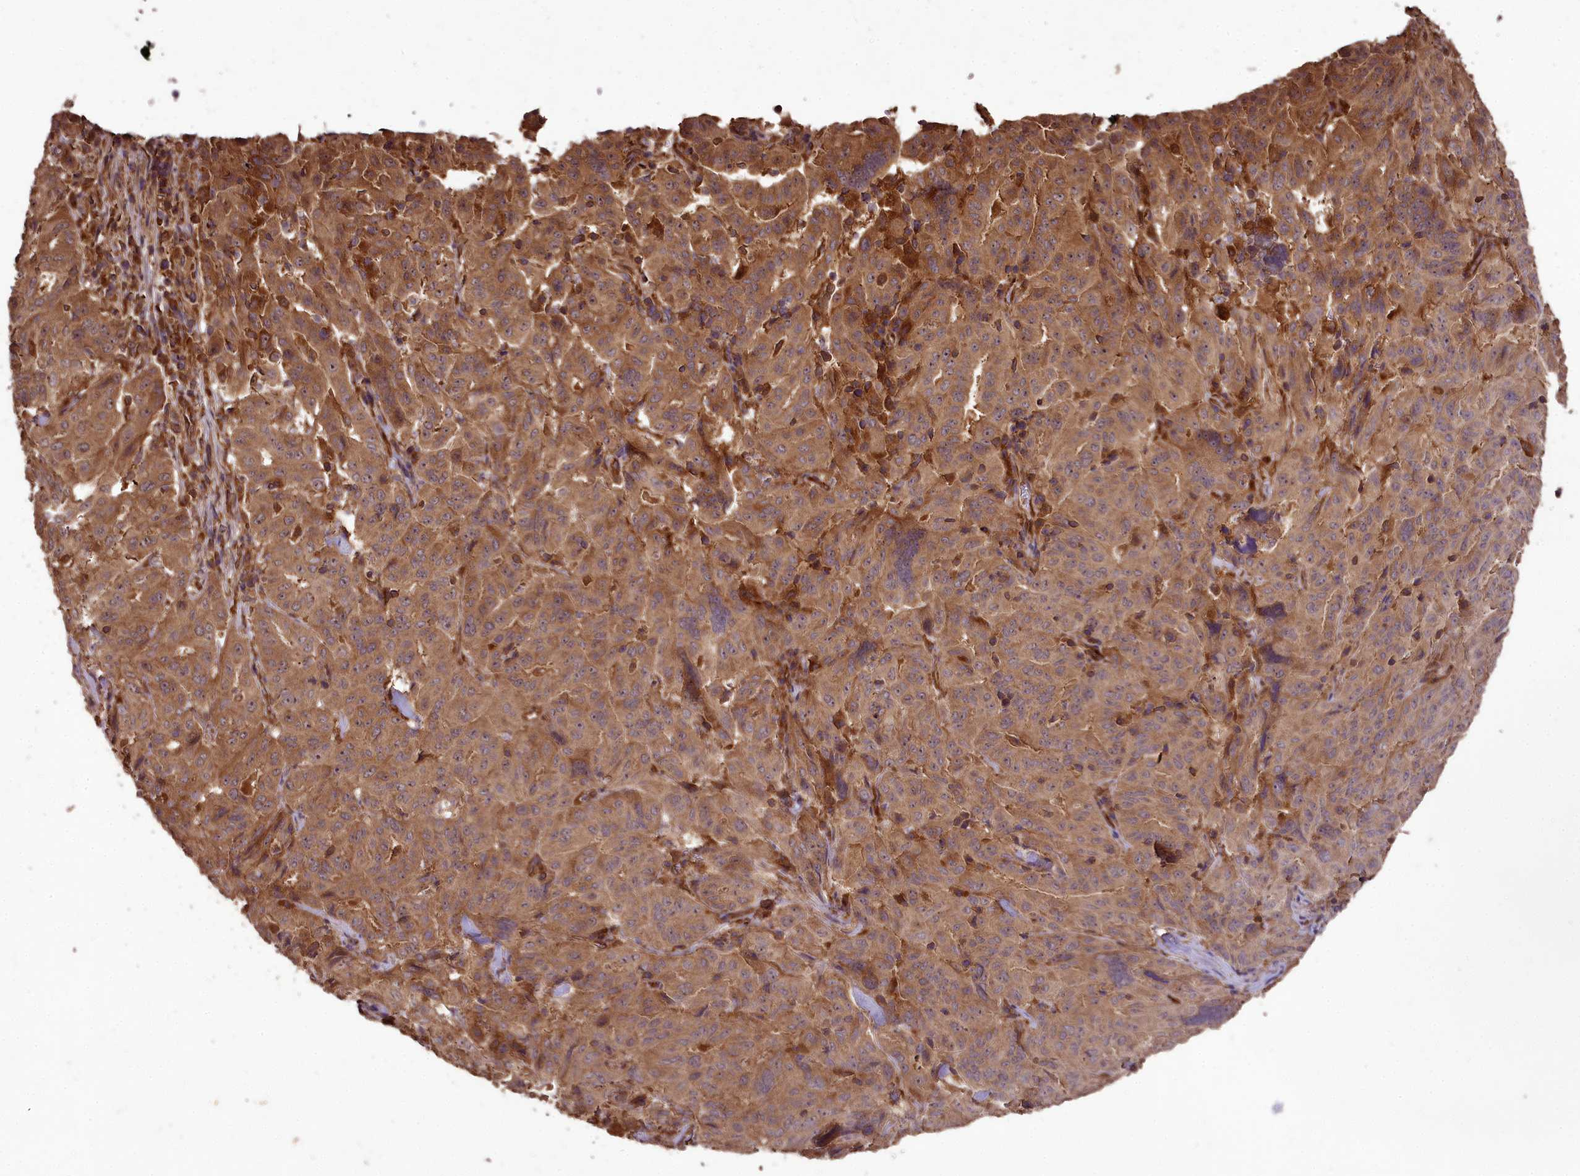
{"staining": {"intensity": "moderate", "quantity": ">75%", "location": "cytoplasmic/membranous"}, "tissue": "pancreatic cancer", "cell_type": "Tumor cells", "image_type": "cancer", "snomed": [{"axis": "morphology", "description": "Adenocarcinoma, NOS"}, {"axis": "topography", "description": "Pancreas"}], "caption": "Brown immunohistochemical staining in adenocarcinoma (pancreatic) reveals moderate cytoplasmic/membranous positivity in approximately >75% of tumor cells.", "gene": "TTLL10", "patient": {"sex": "male", "age": 63}}